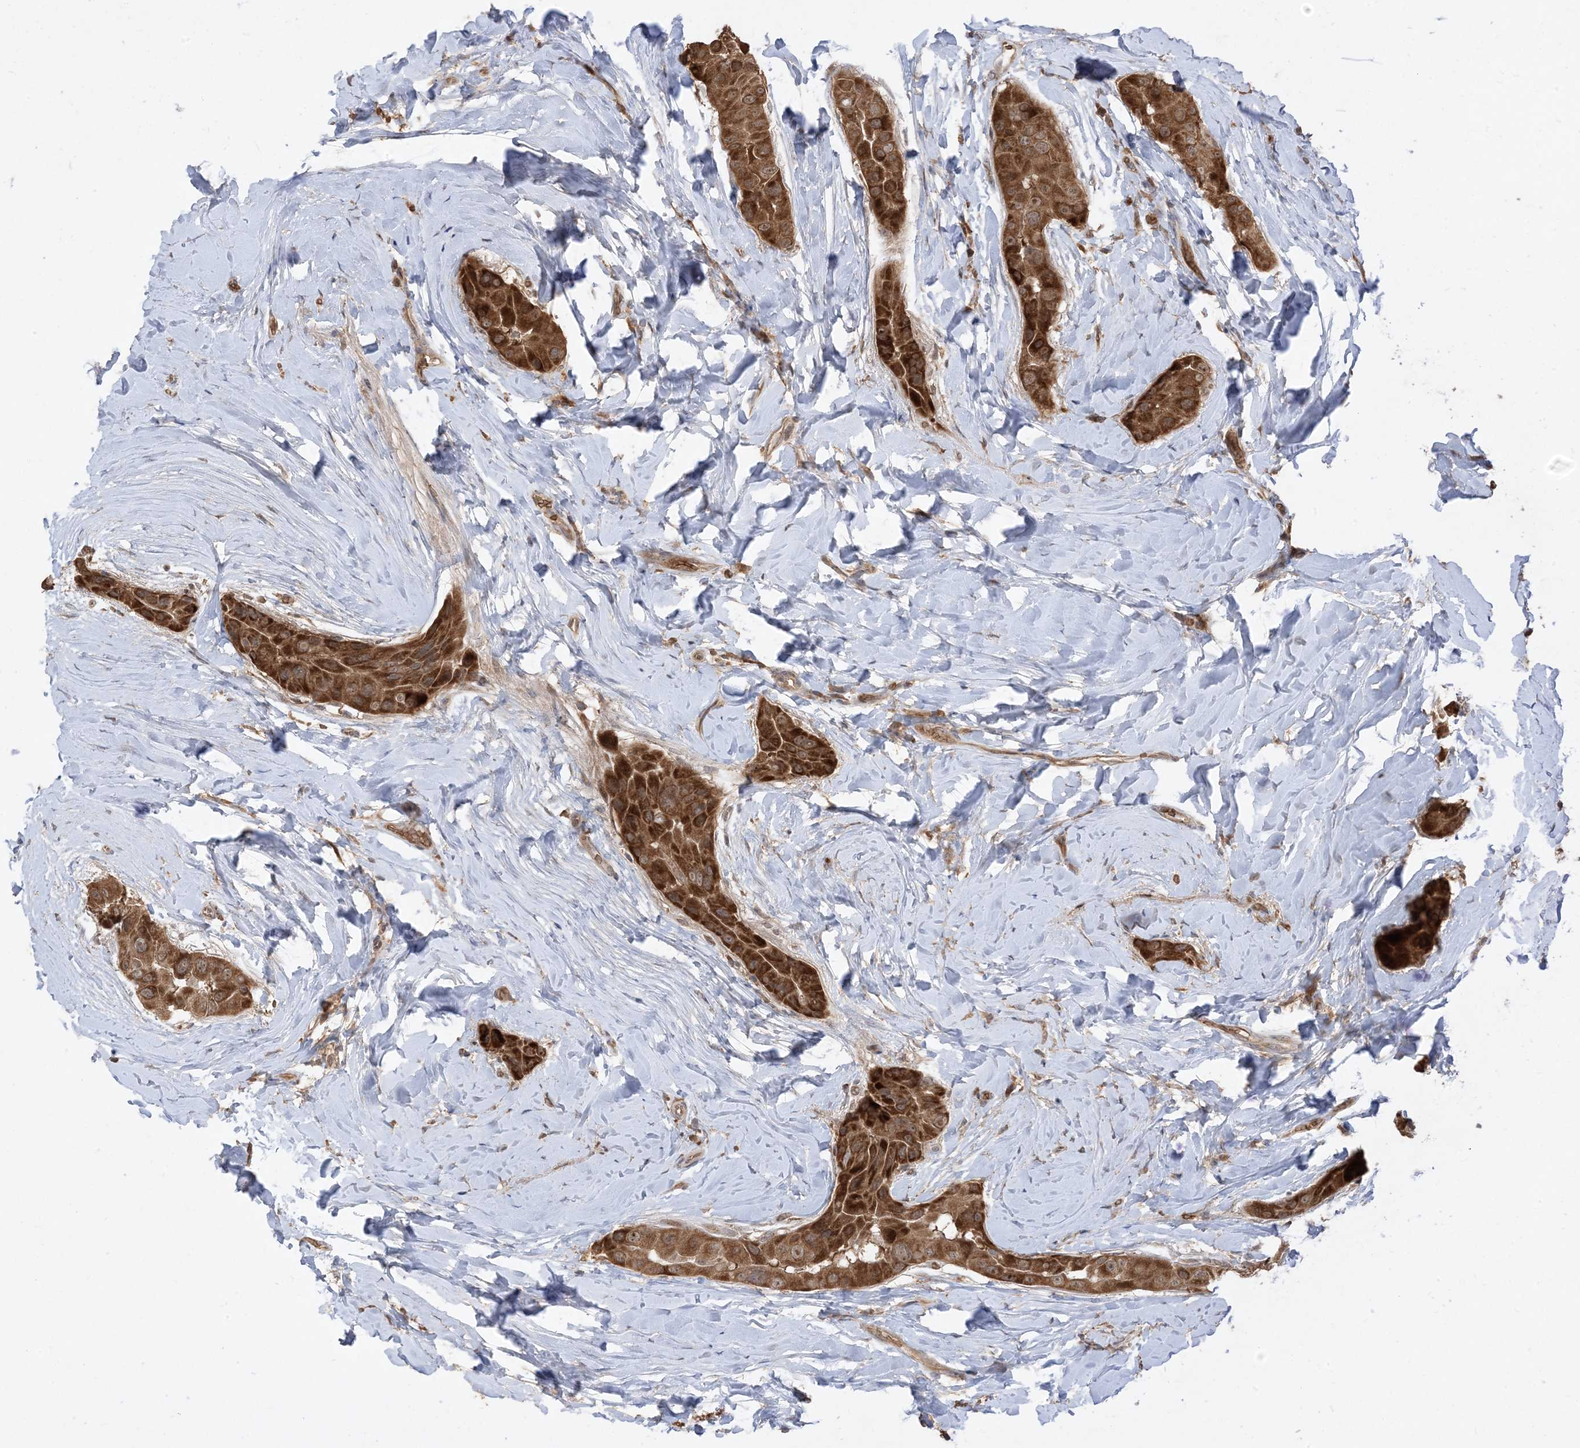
{"staining": {"intensity": "strong", "quantity": ">75%", "location": "cytoplasmic/membranous"}, "tissue": "thyroid cancer", "cell_type": "Tumor cells", "image_type": "cancer", "snomed": [{"axis": "morphology", "description": "Papillary adenocarcinoma, NOS"}, {"axis": "topography", "description": "Thyroid gland"}], "caption": "Protein staining displays strong cytoplasmic/membranous positivity in approximately >75% of tumor cells in papillary adenocarcinoma (thyroid). The protein of interest is stained brown, and the nuclei are stained in blue (DAB (3,3'-diaminobenzidine) IHC with brightfield microscopy, high magnification).", "gene": "PUSL1", "patient": {"sex": "male", "age": 33}}